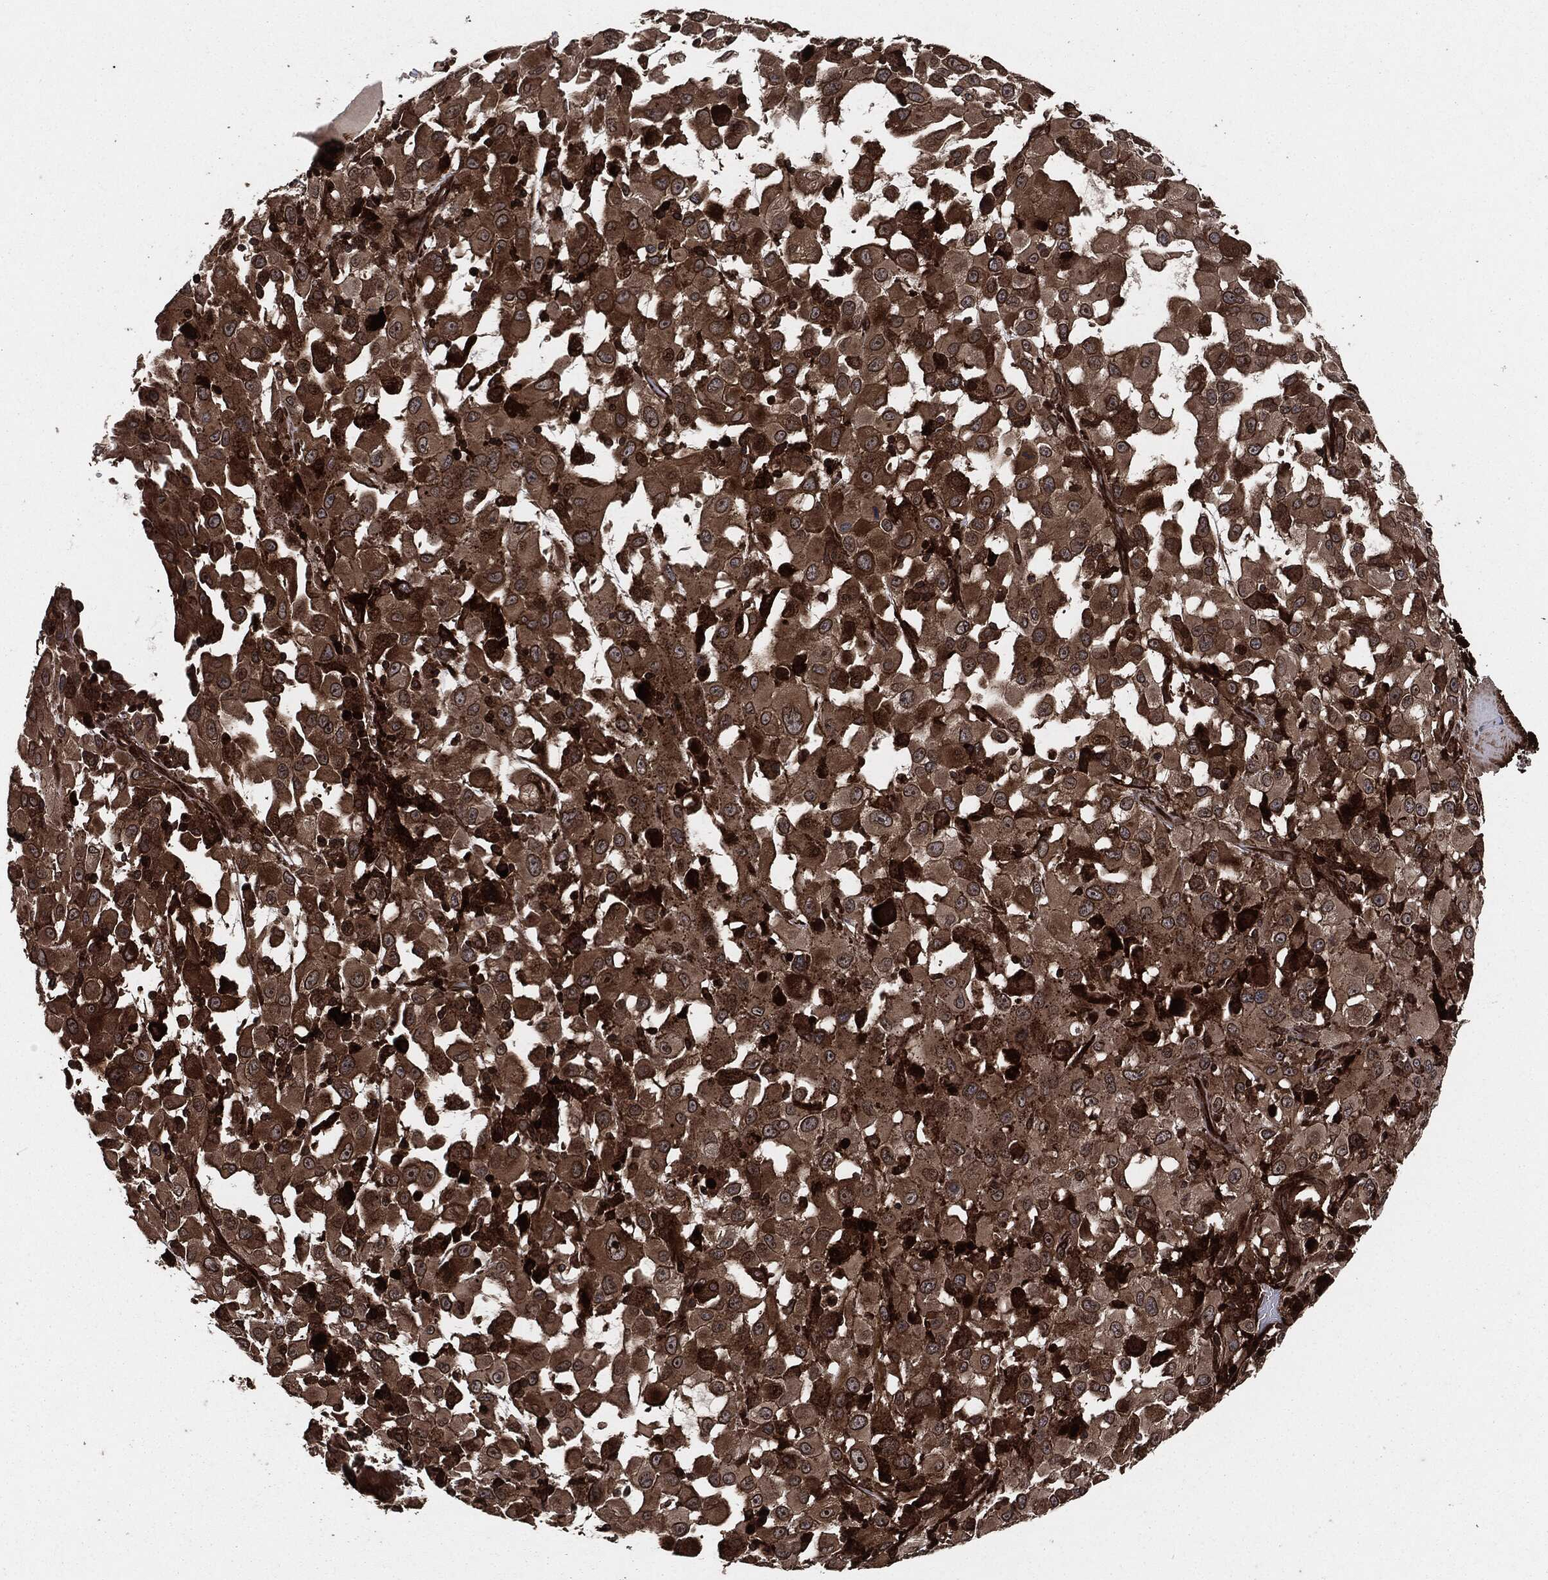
{"staining": {"intensity": "strong", "quantity": ">75%", "location": "cytoplasmic/membranous"}, "tissue": "melanoma", "cell_type": "Tumor cells", "image_type": "cancer", "snomed": [{"axis": "morphology", "description": "Malignant melanoma, Metastatic site"}, {"axis": "topography", "description": "Lymph node"}], "caption": "Melanoma tissue exhibits strong cytoplasmic/membranous expression in about >75% of tumor cells, visualized by immunohistochemistry. (IHC, brightfield microscopy, high magnification).", "gene": "IFIT1", "patient": {"sex": "male", "age": 50}}